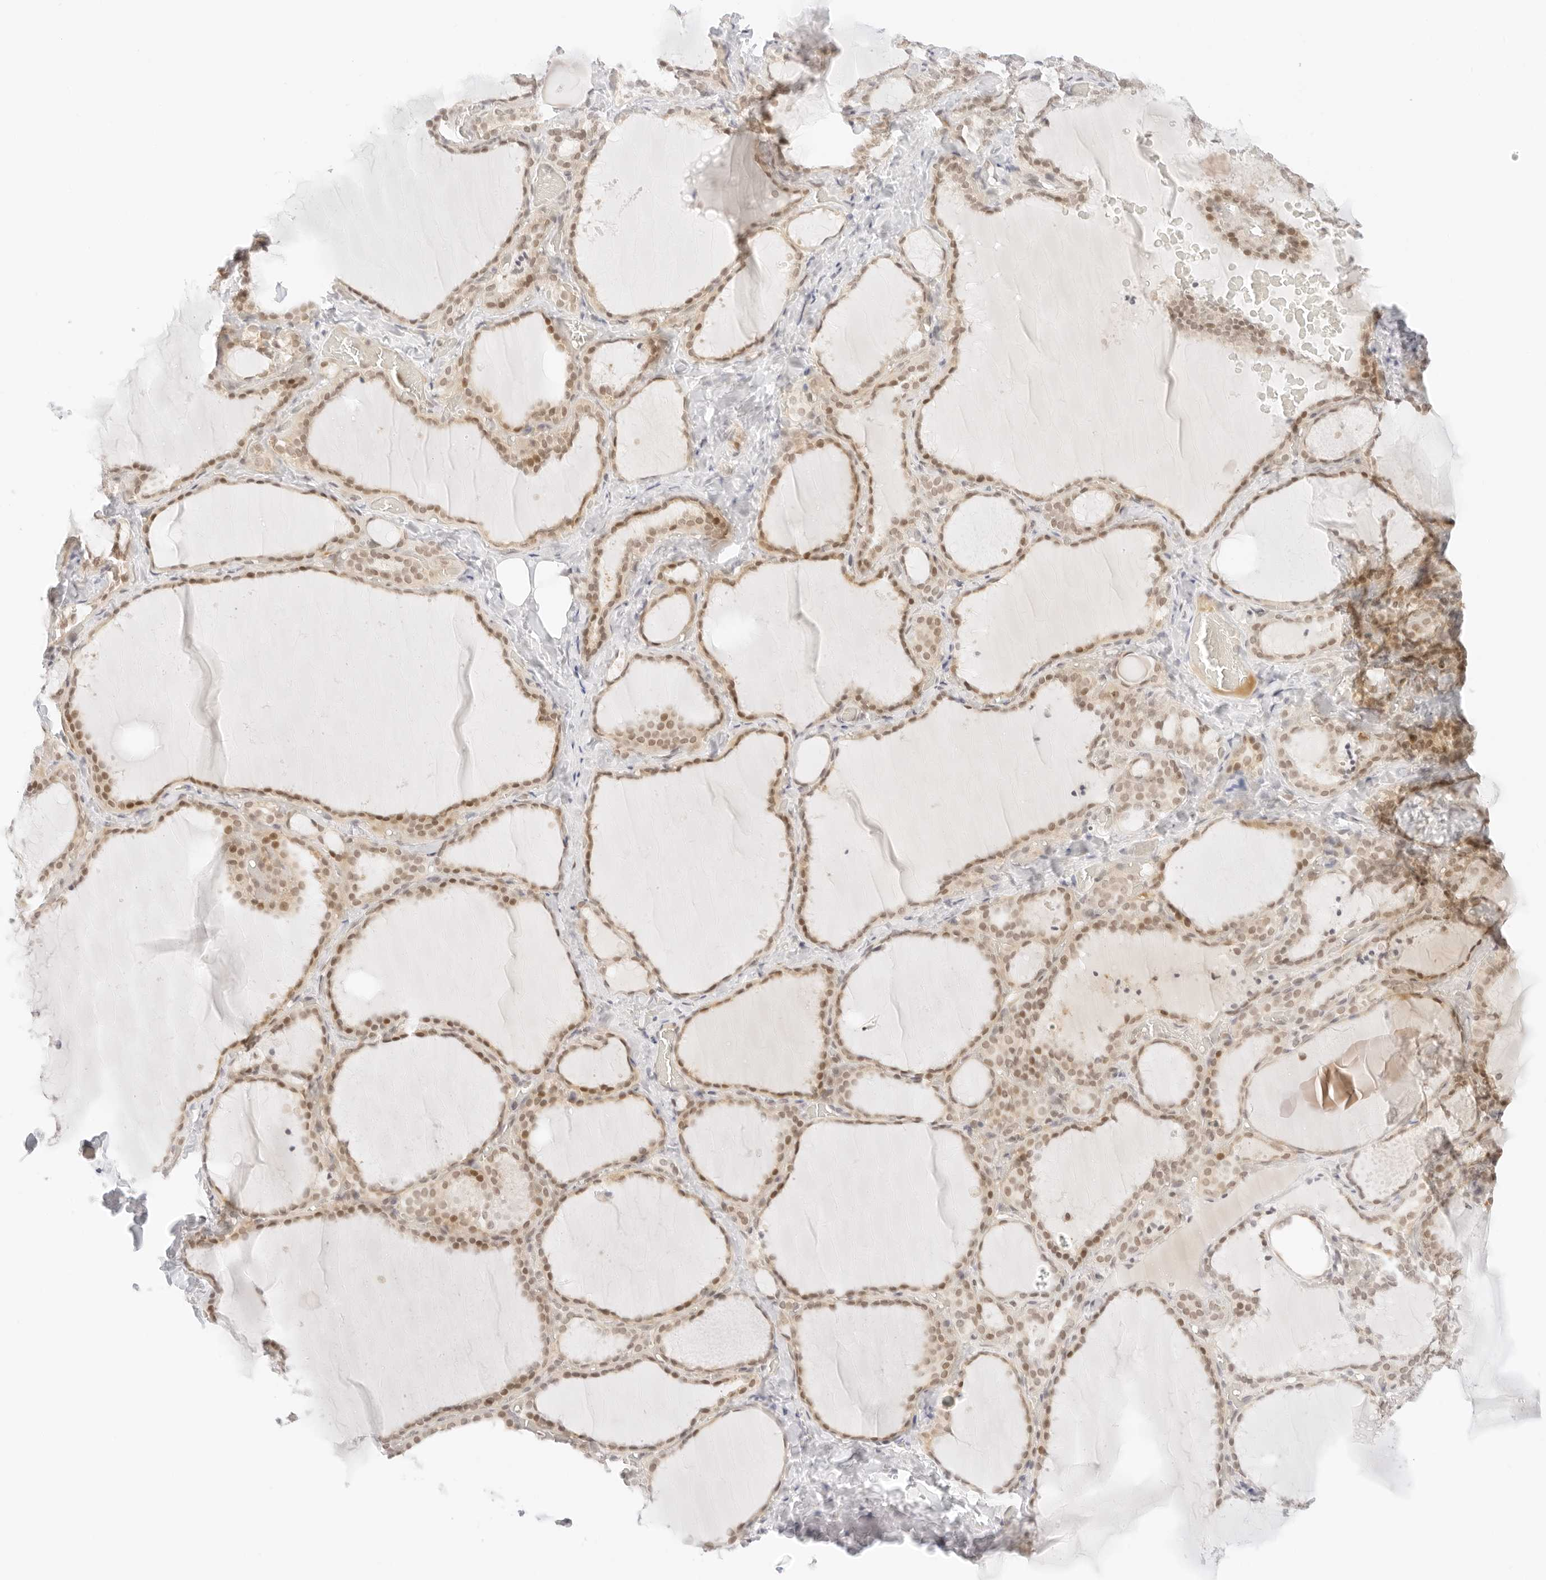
{"staining": {"intensity": "moderate", "quantity": ">75%", "location": "nuclear"}, "tissue": "thyroid gland", "cell_type": "Glandular cells", "image_type": "normal", "snomed": [{"axis": "morphology", "description": "Normal tissue, NOS"}, {"axis": "topography", "description": "Thyroid gland"}], "caption": "A brown stain shows moderate nuclear positivity of a protein in glandular cells of benign human thyroid gland. Immunohistochemistry (ihc) stains the protein in brown and the nuclei are stained blue.", "gene": "POLR3C", "patient": {"sex": "female", "age": 22}}